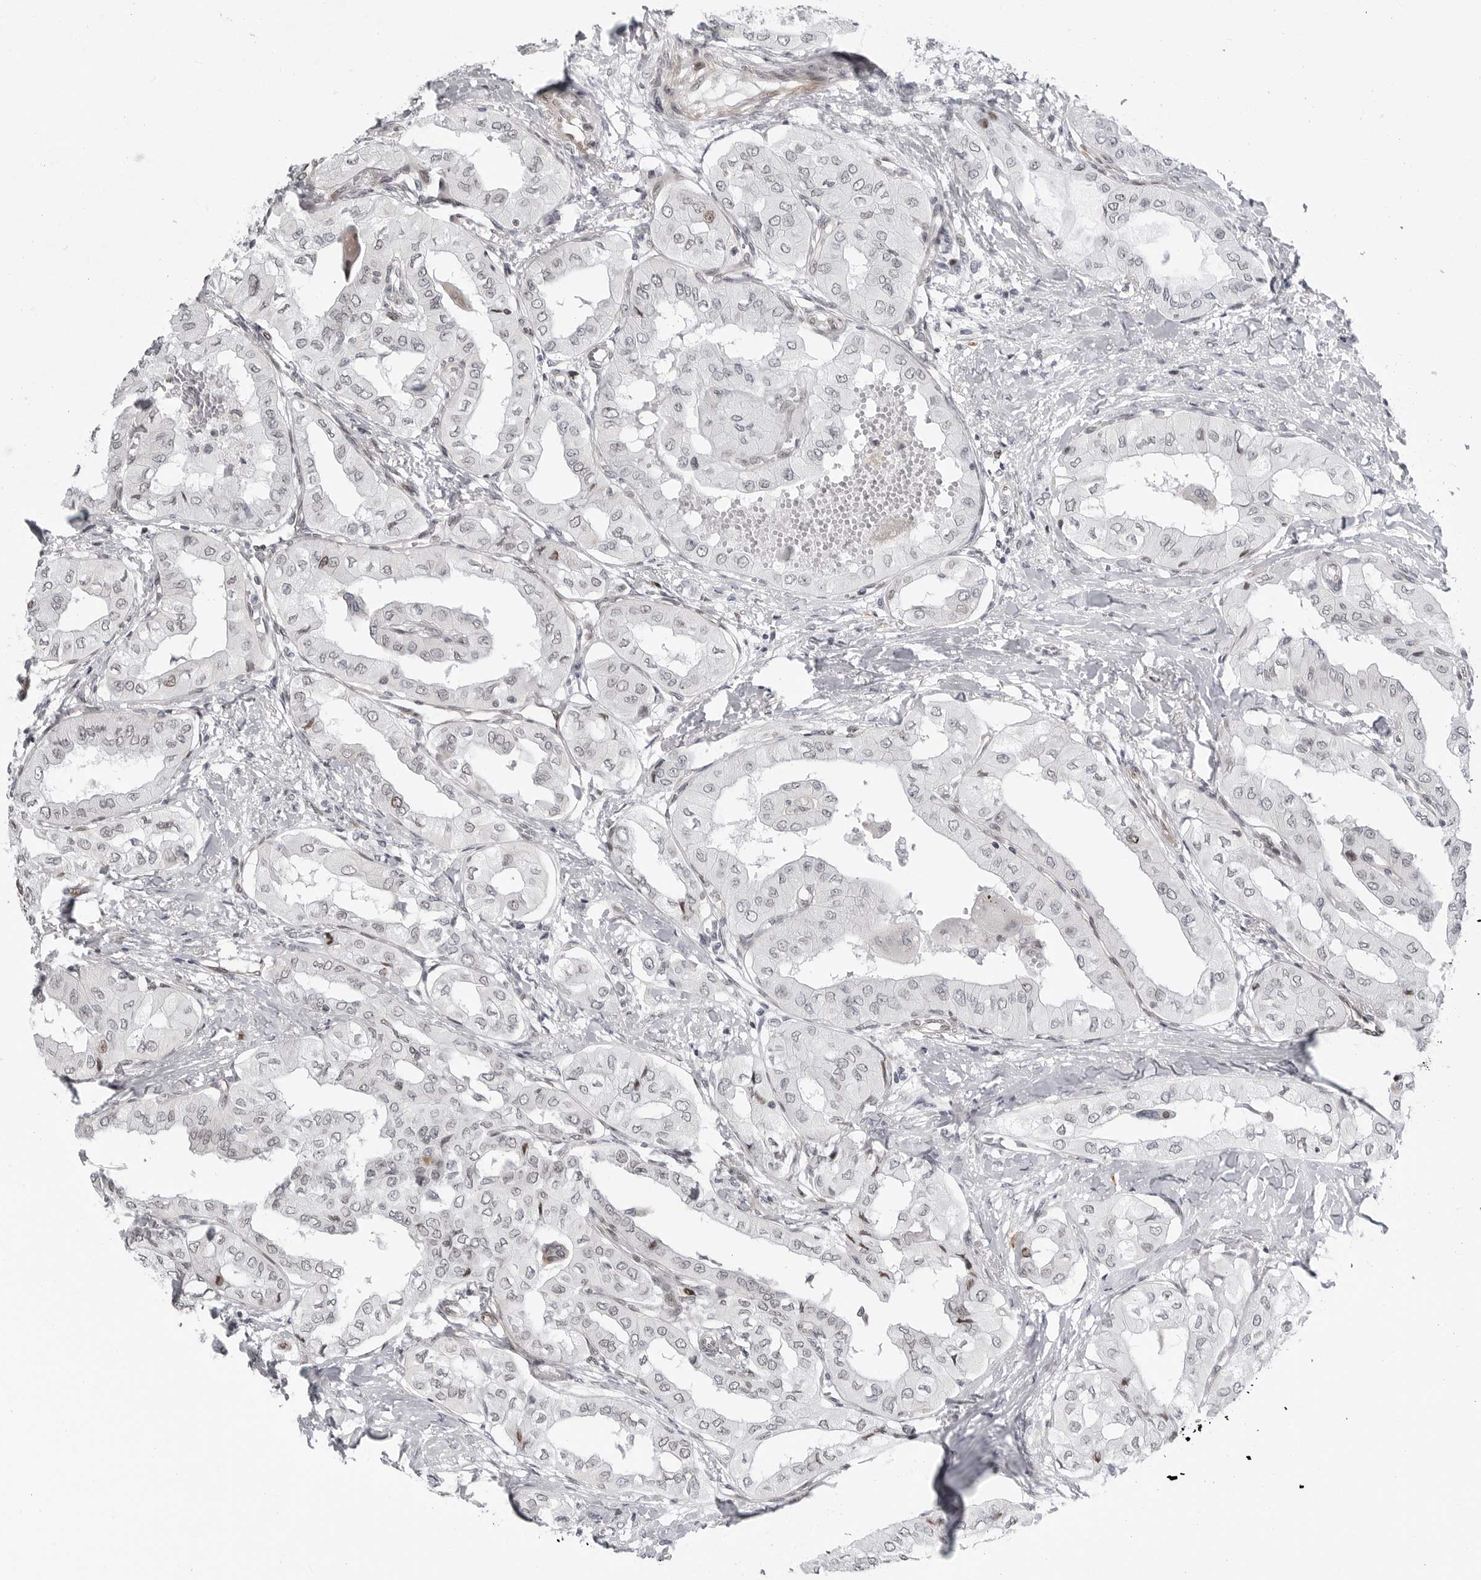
{"staining": {"intensity": "negative", "quantity": "none", "location": "none"}, "tissue": "thyroid cancer", "cell_type": "Tumor cells", "image_type": "cancer", "snomed": [{"axis": "morphology", "description": "Papillary adenocarcinoma, NOS"}, {"axis": "topography", "description": "Thyroid gland"}], "caption": "DAB (3,3'-diaminobenzidine) immunohistochemical staining of human papillary adenocarcinoma (thyroid) reveals no significant staining in tumor cells. (DAB (3,3'-diaminobenzidine) IHC with hematoxylin counter stain).", "gene": "FAM135B", "patient": {"sex": "female", "age": 59}}